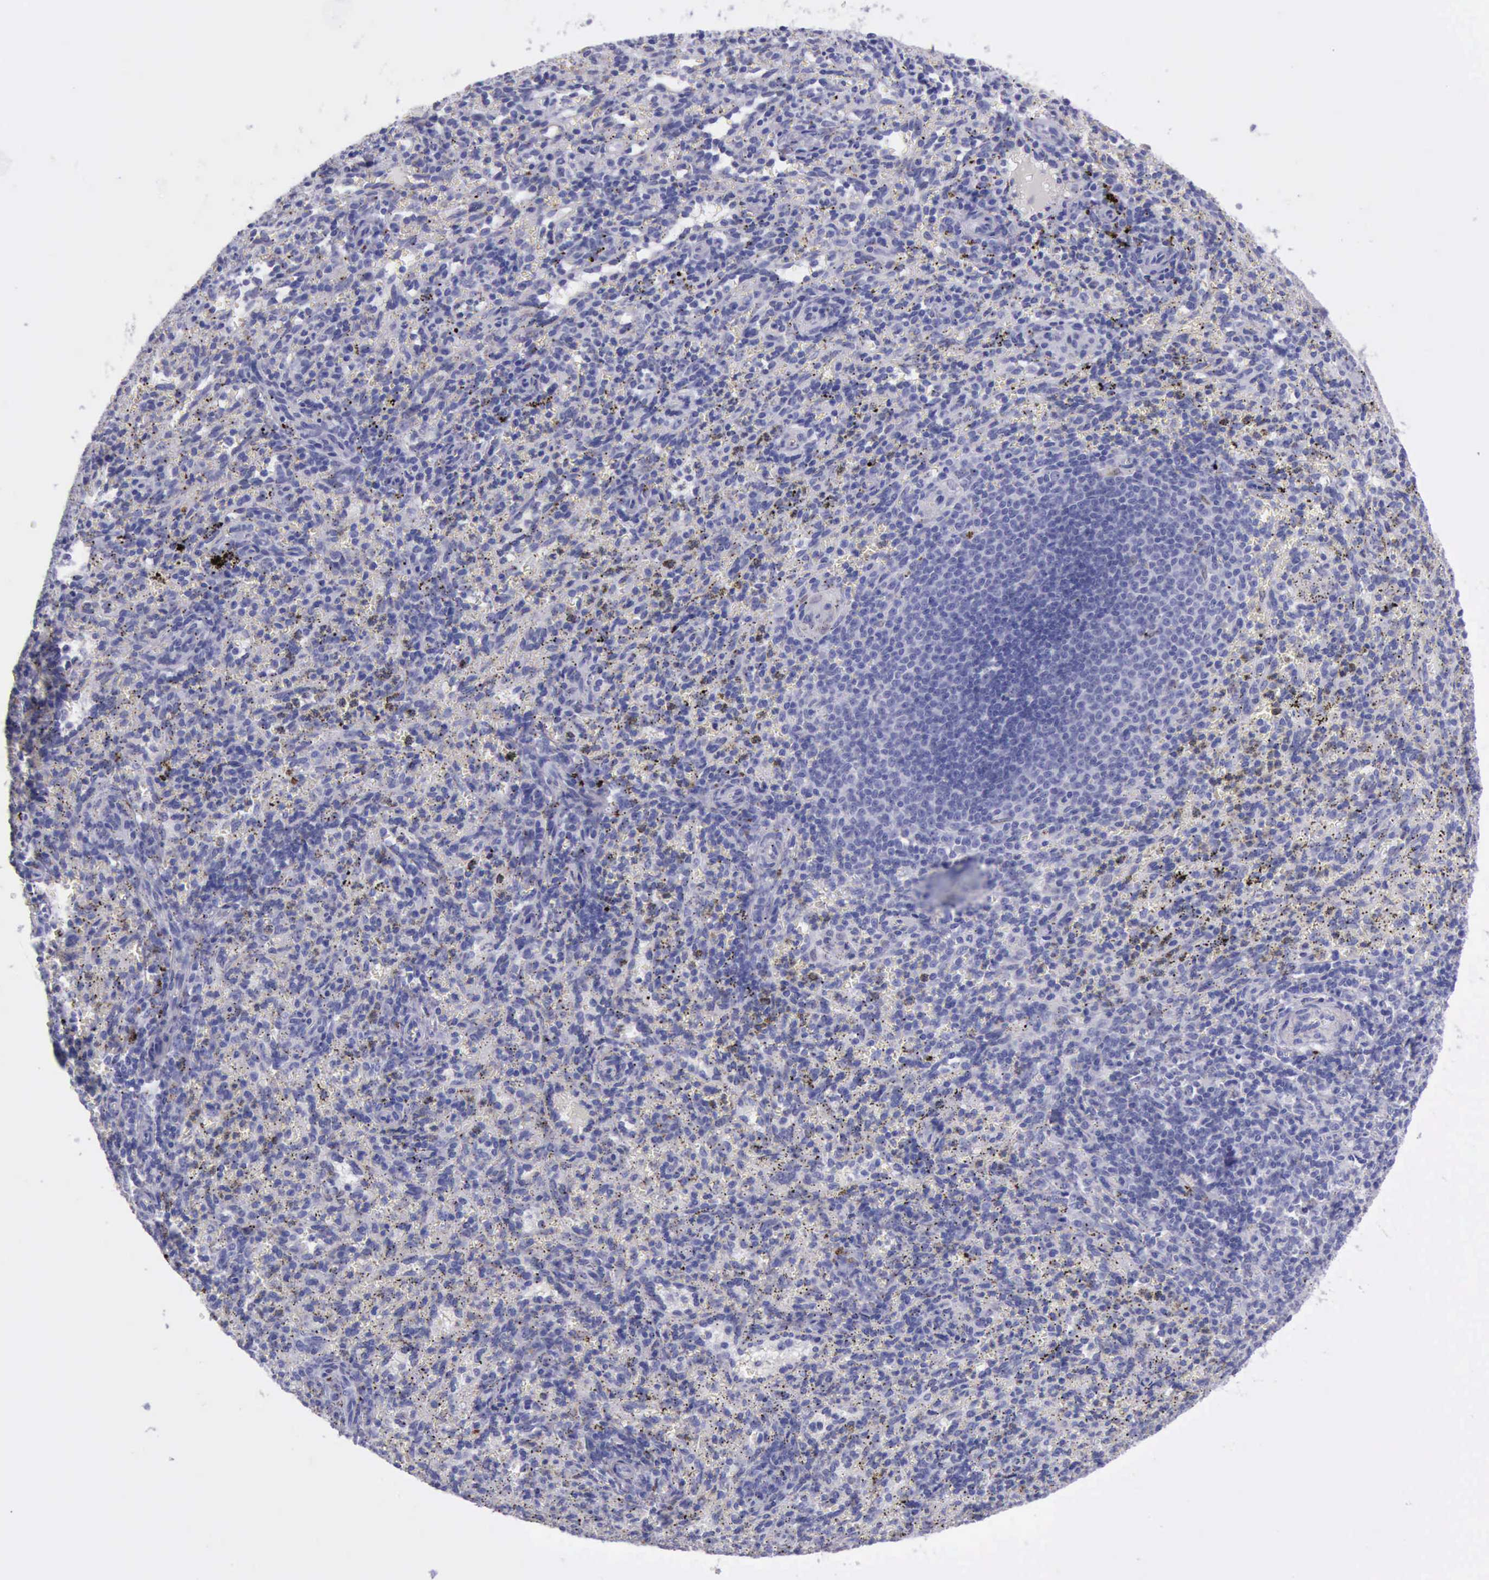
{"staining": {"intensity": "weak", "quantity": "<25%", "location": "cytoplasmic/membranous"}, "tissue": "spleen", "cell_type": "Cells in red pulp", "image_type": "normal", "snomed": [{"axis": "morphology", "description": "Normal tissue, NOS"}, {"axis": "topography", "description": "Spleen"}], "caption": "High power microscopy micrograph of an IHC histopathology image of unremarkable spleen, revealing no significant positivity in cells in red pulp.", "gene": "GLA", "patient": {"sex": "female", "age": 10}}